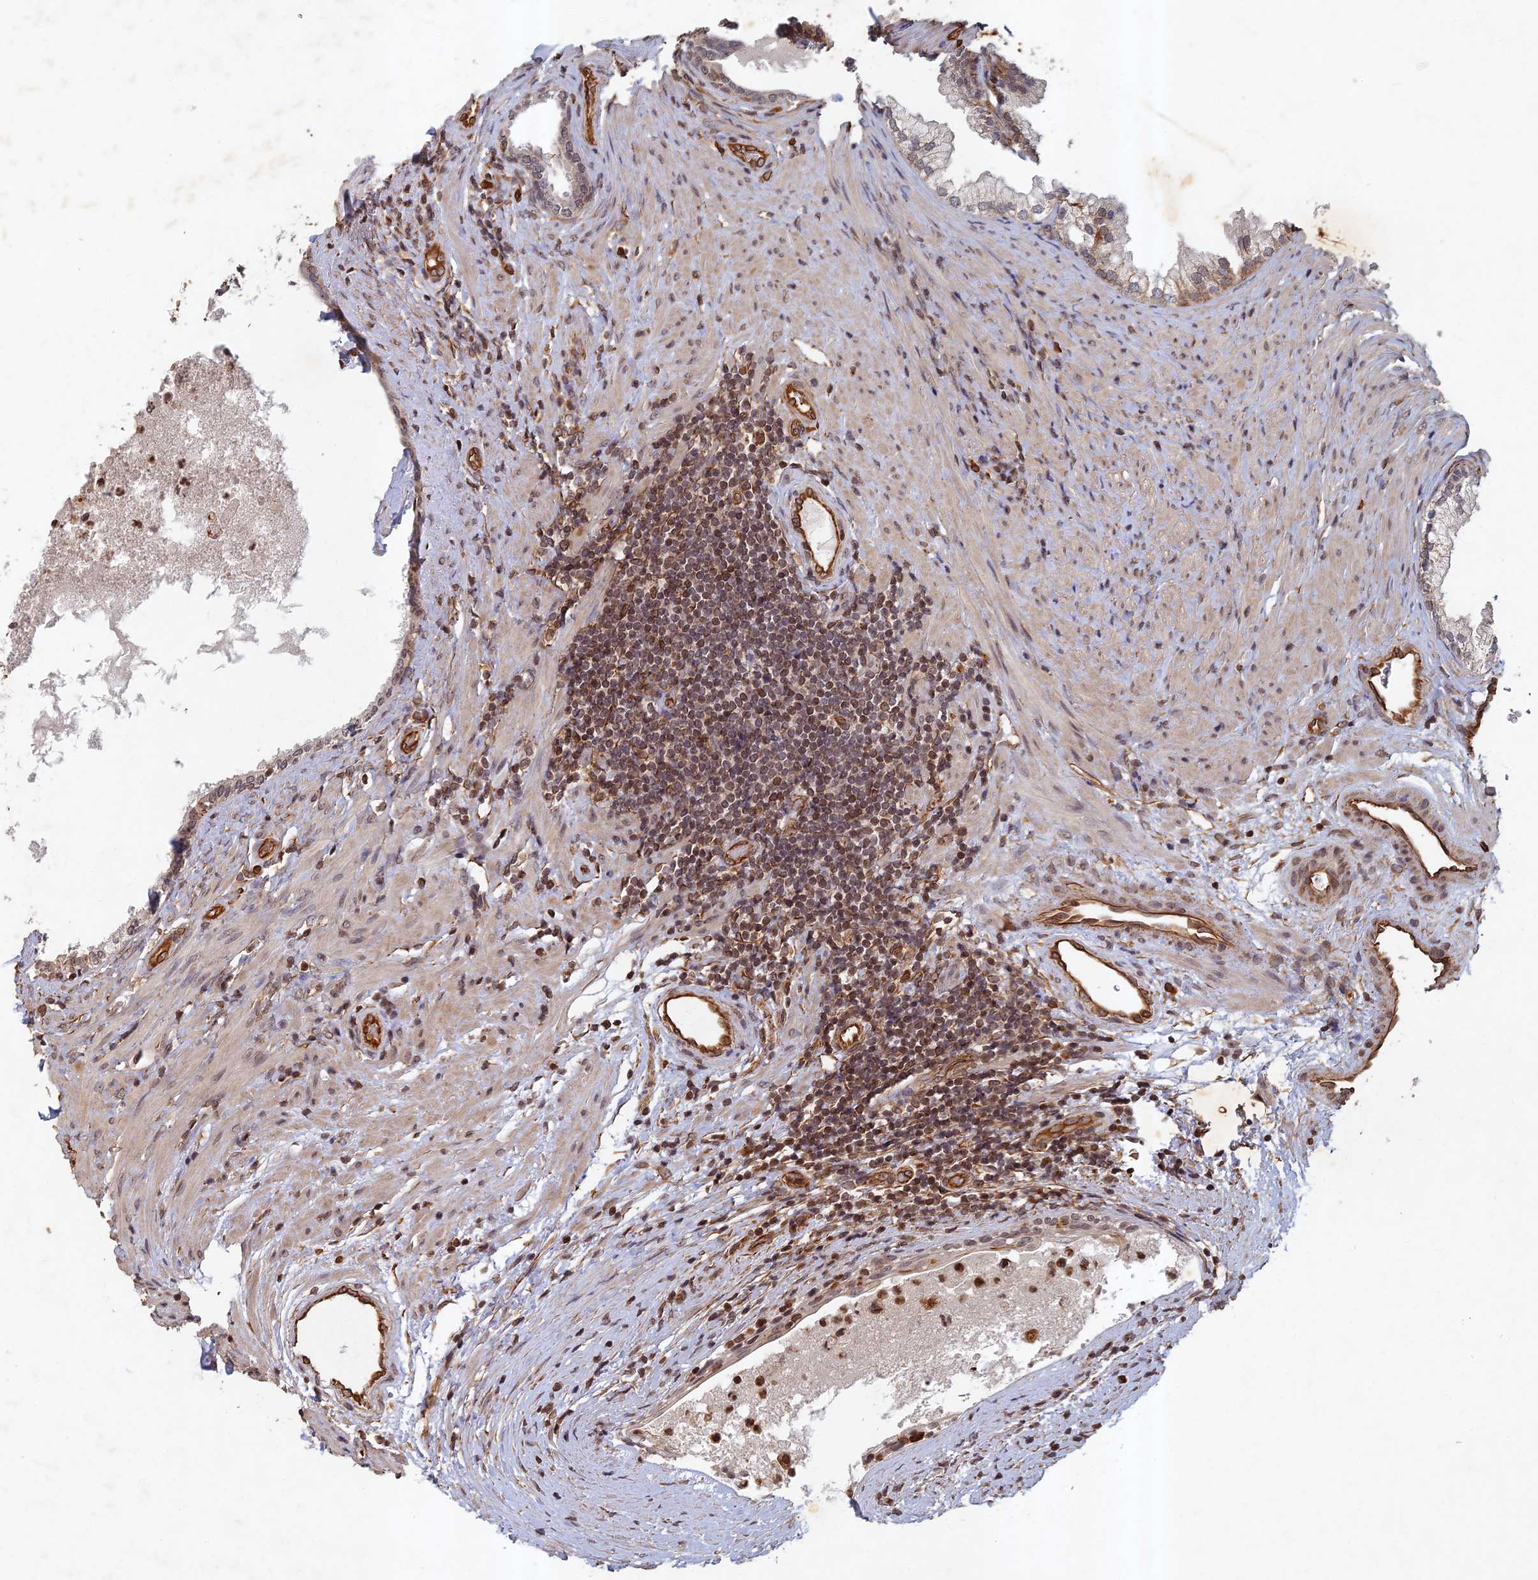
{"staining": {"intensity": "weak", "quantity": "<25%", "location": "cytoplasmic/membranous,nuclear"}, "tissue": "prostate", "cell_type": "Glandular cells", "image_type": "normal", "snomed": [{"axis": "morphology", "description": "Normal tissue, NOS"}, {"axis": "topography", "description": "Prostate"}], "caption": "This is an immunohistochemistry histopathology image of benign prostate. There is no expression in glandular cells.", "gene": "ABCB10", "patient": {"sex": "male", "age": 76}}